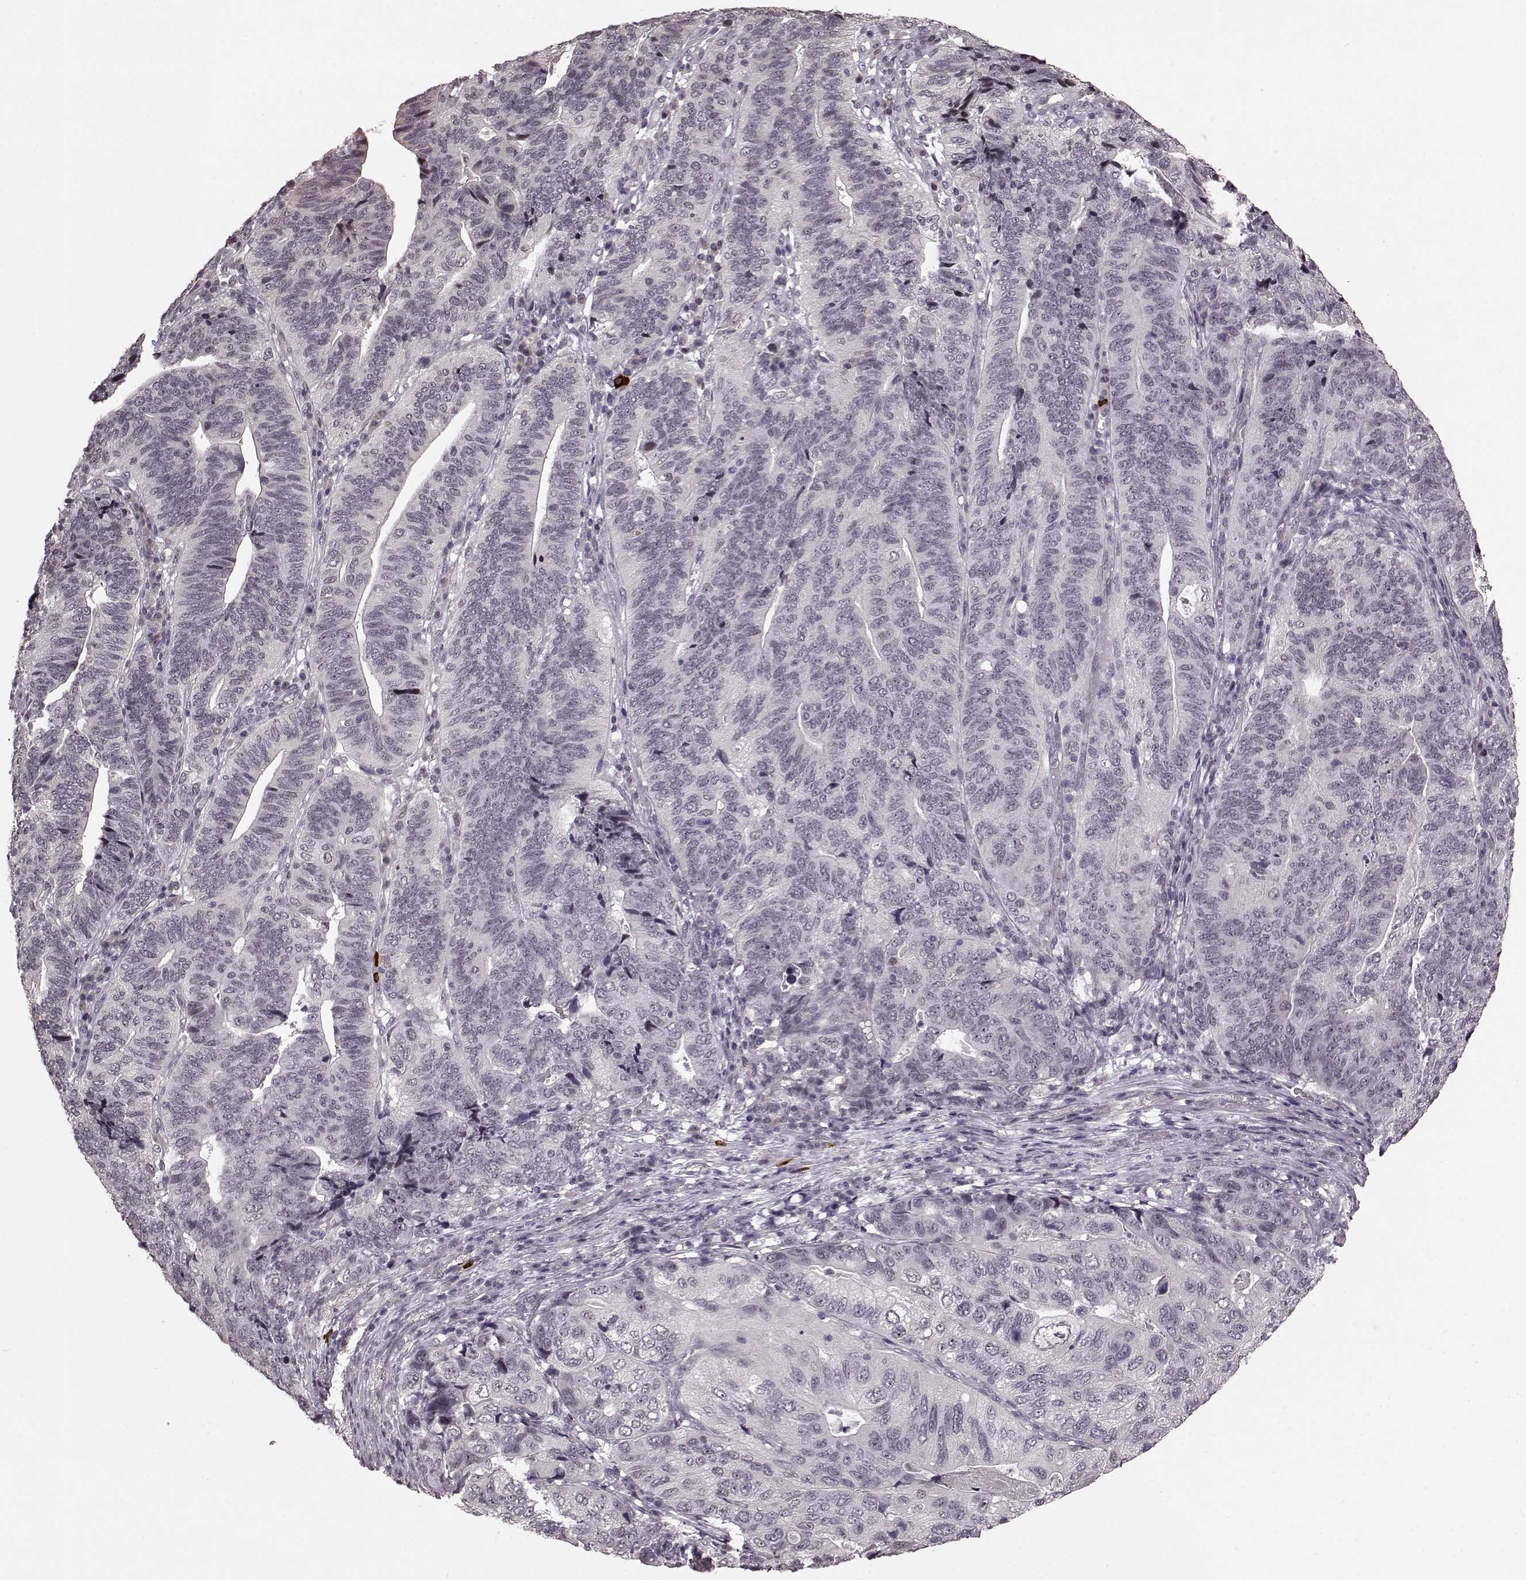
{"staining": {"intensity": "negative", "quantity": "none", "location": "none"}, "tissue": "stomach cancer", "cell_type": "Tumor cells", "image_type": "cancer", "snomed": [{"axis": "morphology", "description": "Adenocarcinoma, NOS"}, {"axis": "topography", "description": "Stomach, upper"}], "caption": "IHC micrograph of neoplastic tissue: human stomach adenocarcinoma stained with DAB exhibits no significant protein expression in tumor cells. (Brightfield microscopy of DAB (3,3'-diaminobenzidine) IHC at high magnification).", "gene": "PLCB4", "patient": {"sex": "female", "age": 67}}